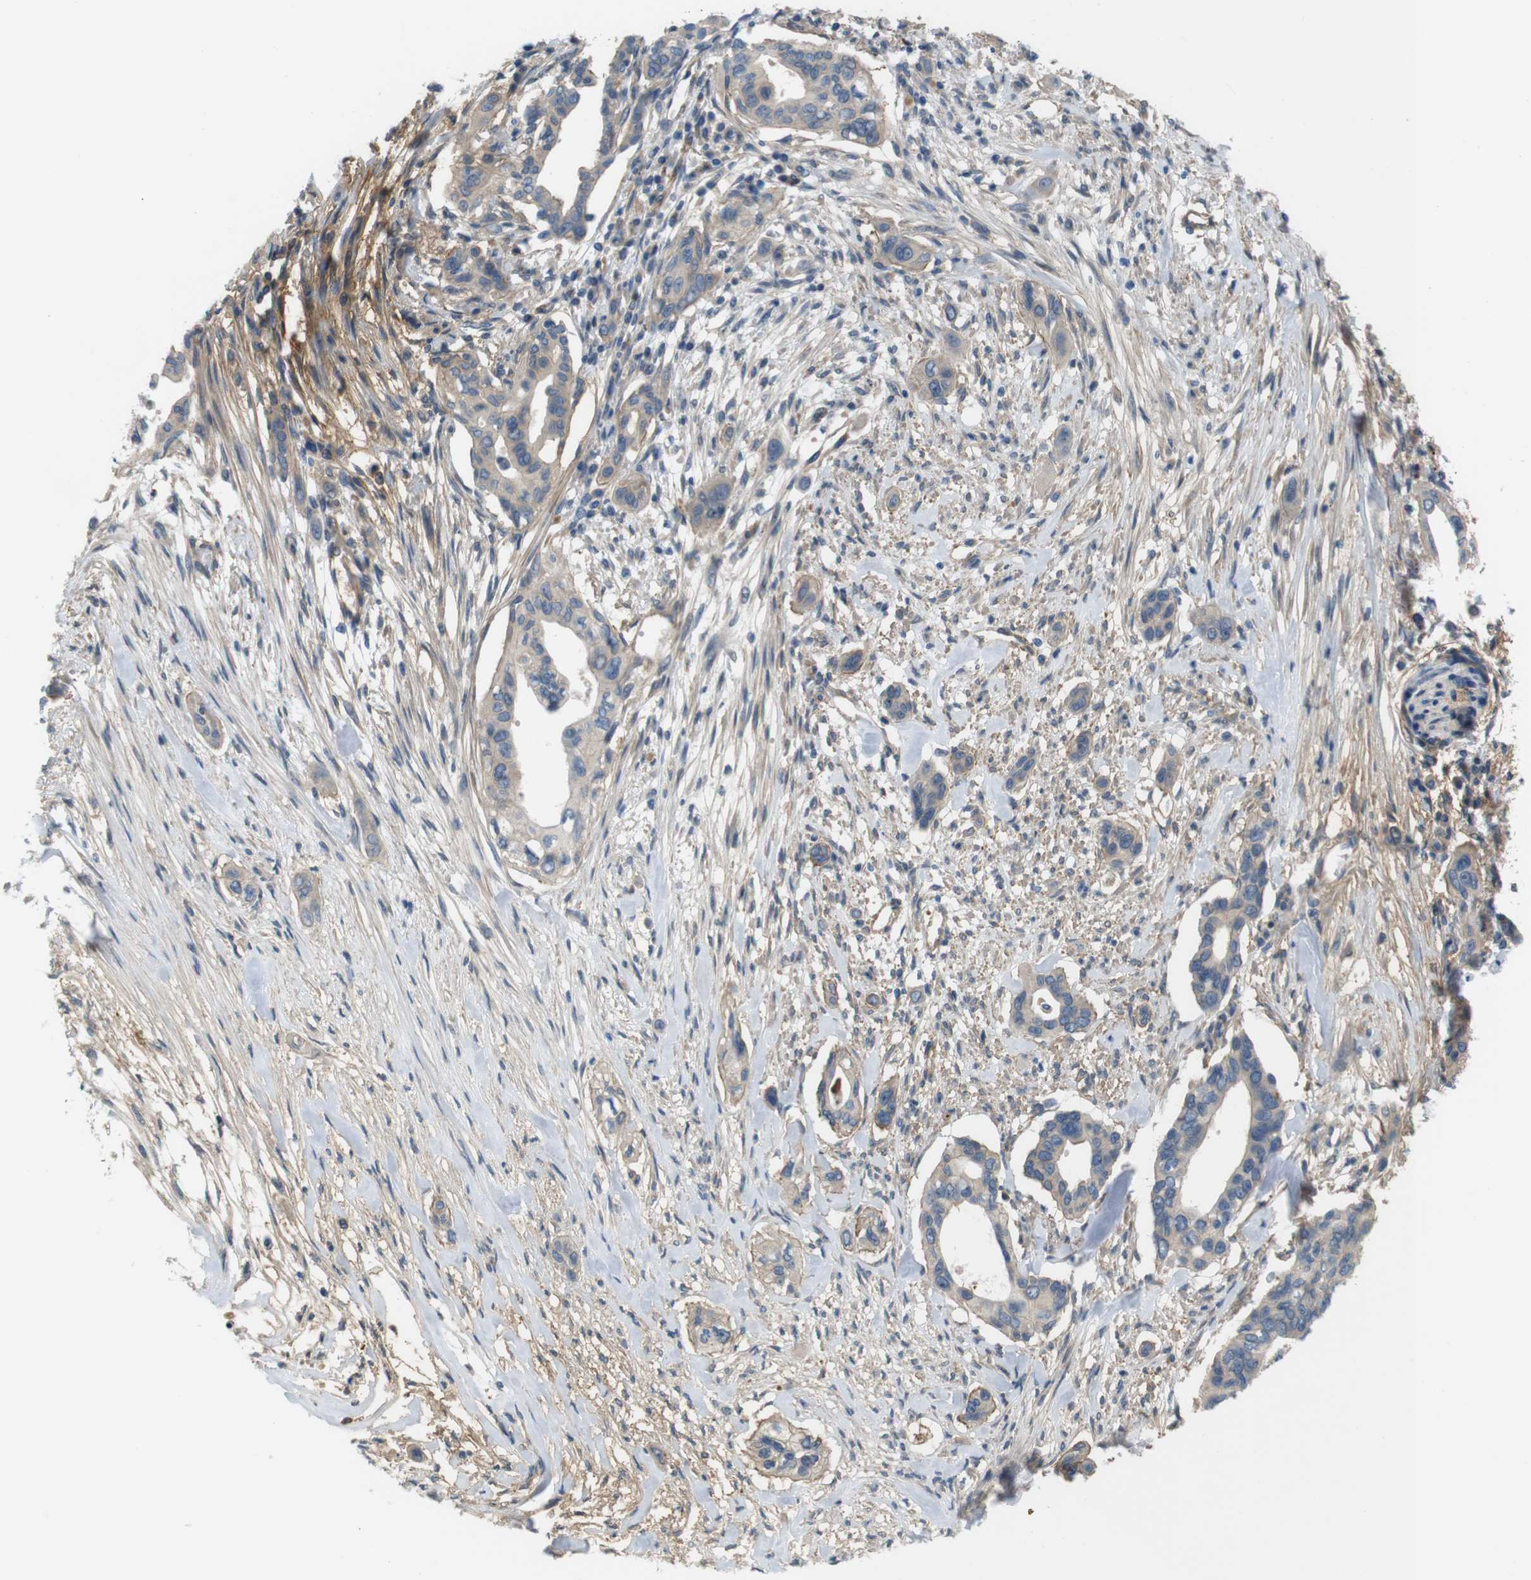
{"staining": {"intensity": "weak", "quantity": ">75%", "location": "cytoplasmic/membranous"}, "tissue": "pancreatic cancer", "cell_type": "Tumor cells", "image_type": "cancer", "snomed": [{"axis": "morphology", "description": "Adenocarcinoma, NOS"}, {"axis": "topography", "description": "Pancreas"}], "caption": "About >75% of tumor cells in human pancreatic cancer (adenocarcinoma) exhibit weak cytoplasmic/membranous protein expression as visualized by brown immunohistochemical staining.", "gene": "BVES", "patient": {"sex": "female", "age": 60}}